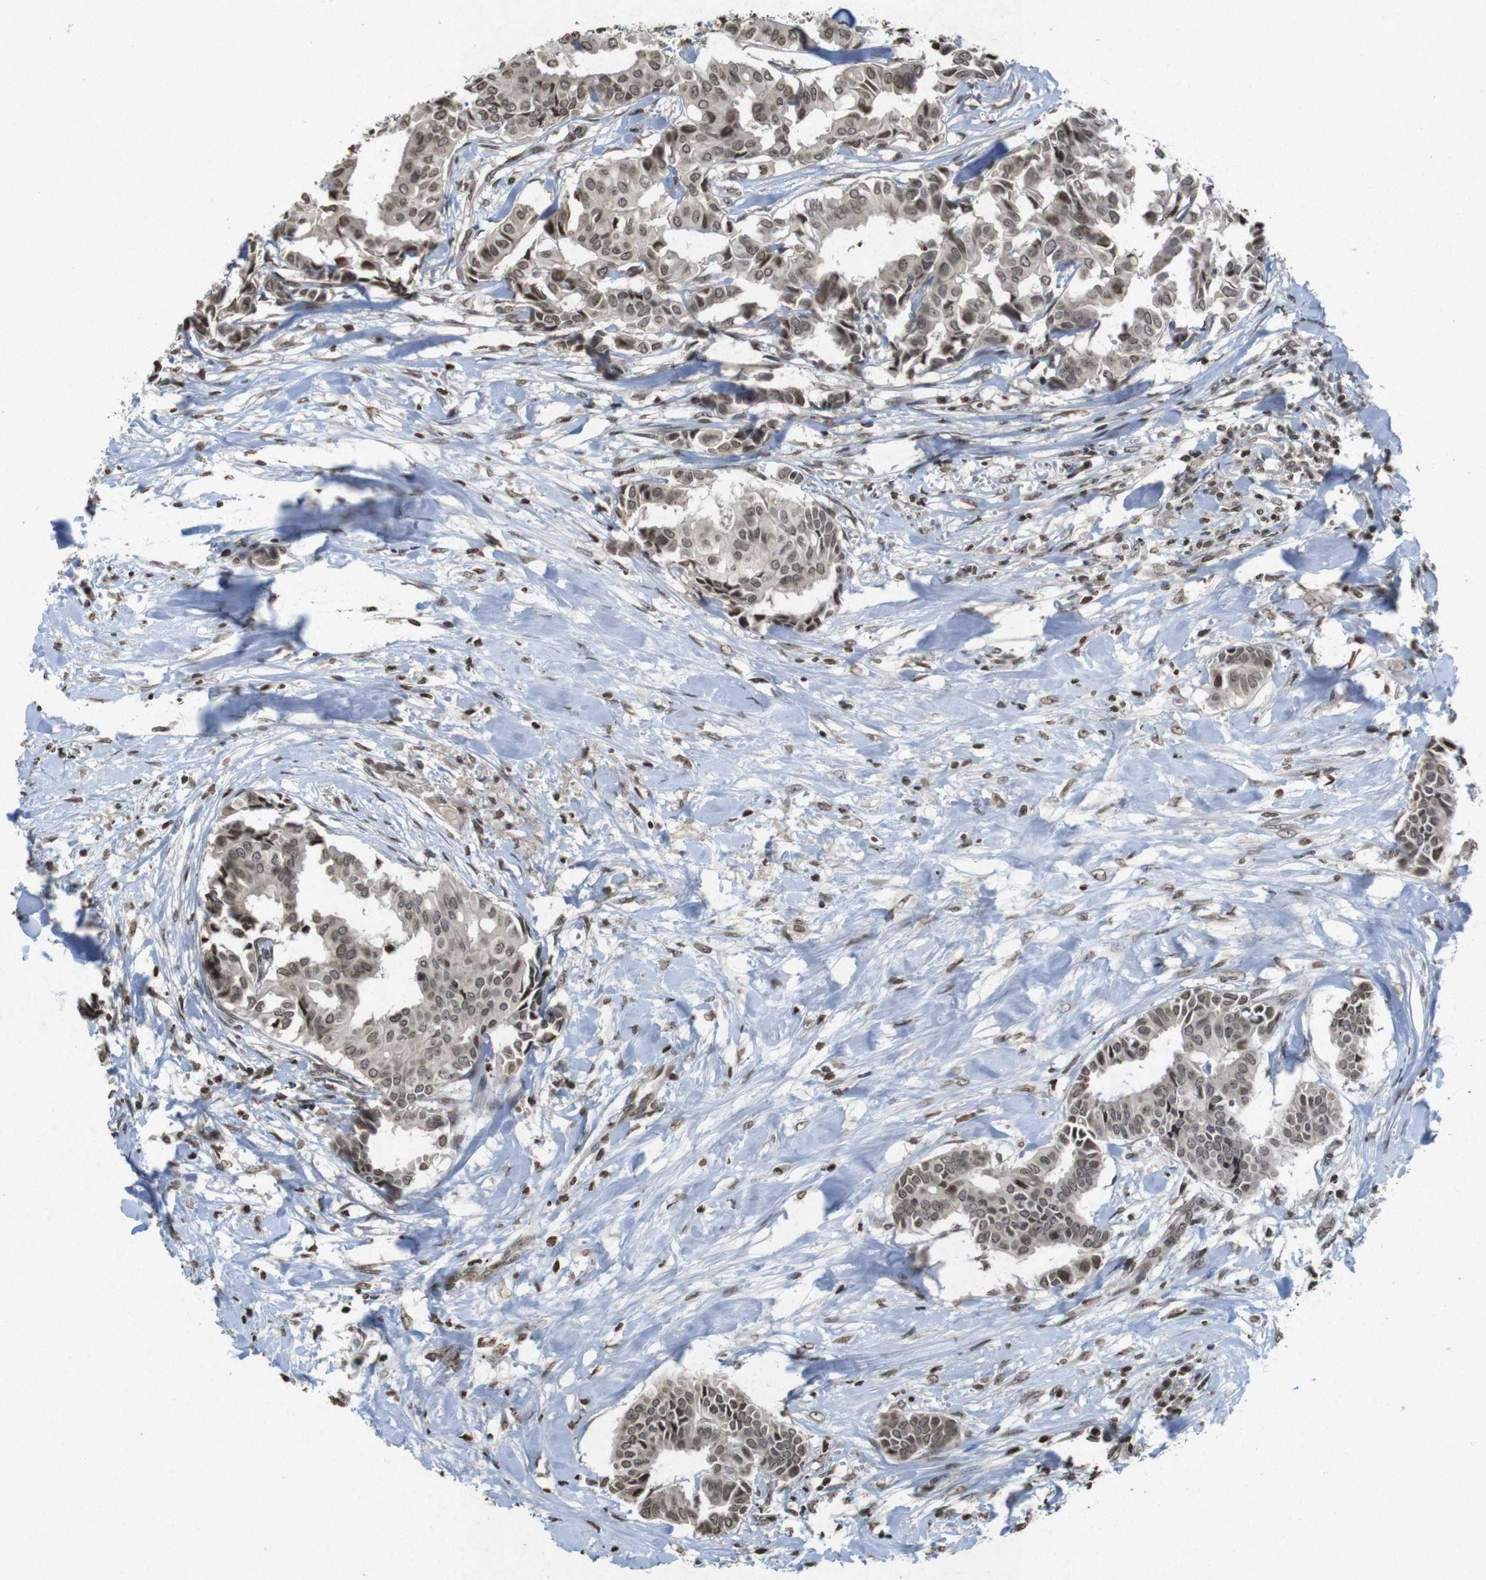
{"staining": {"intensity": "weak", "quantity": ">75%", "location": "cytoplasmic/membranous,nuclear"}, "tissue": "head and neck cancer", "cell_type": "Tumor cells", "image_type": "cancer", "snomed": [{"axis": "morphology", "description": "Adenocarcinoma, NOS"}, {"axis": "topography", "description": "Salivary gland"}, {"axis": "topography", "description": "Head-Neck"}], "caption": "Weak cytoplasmic/membranous and nuclear protein expression is present in about >75% of tumor cells in head and neck cancer.", "gene": "FOXA3", "patient": {"sex": "female", "age": 59}}